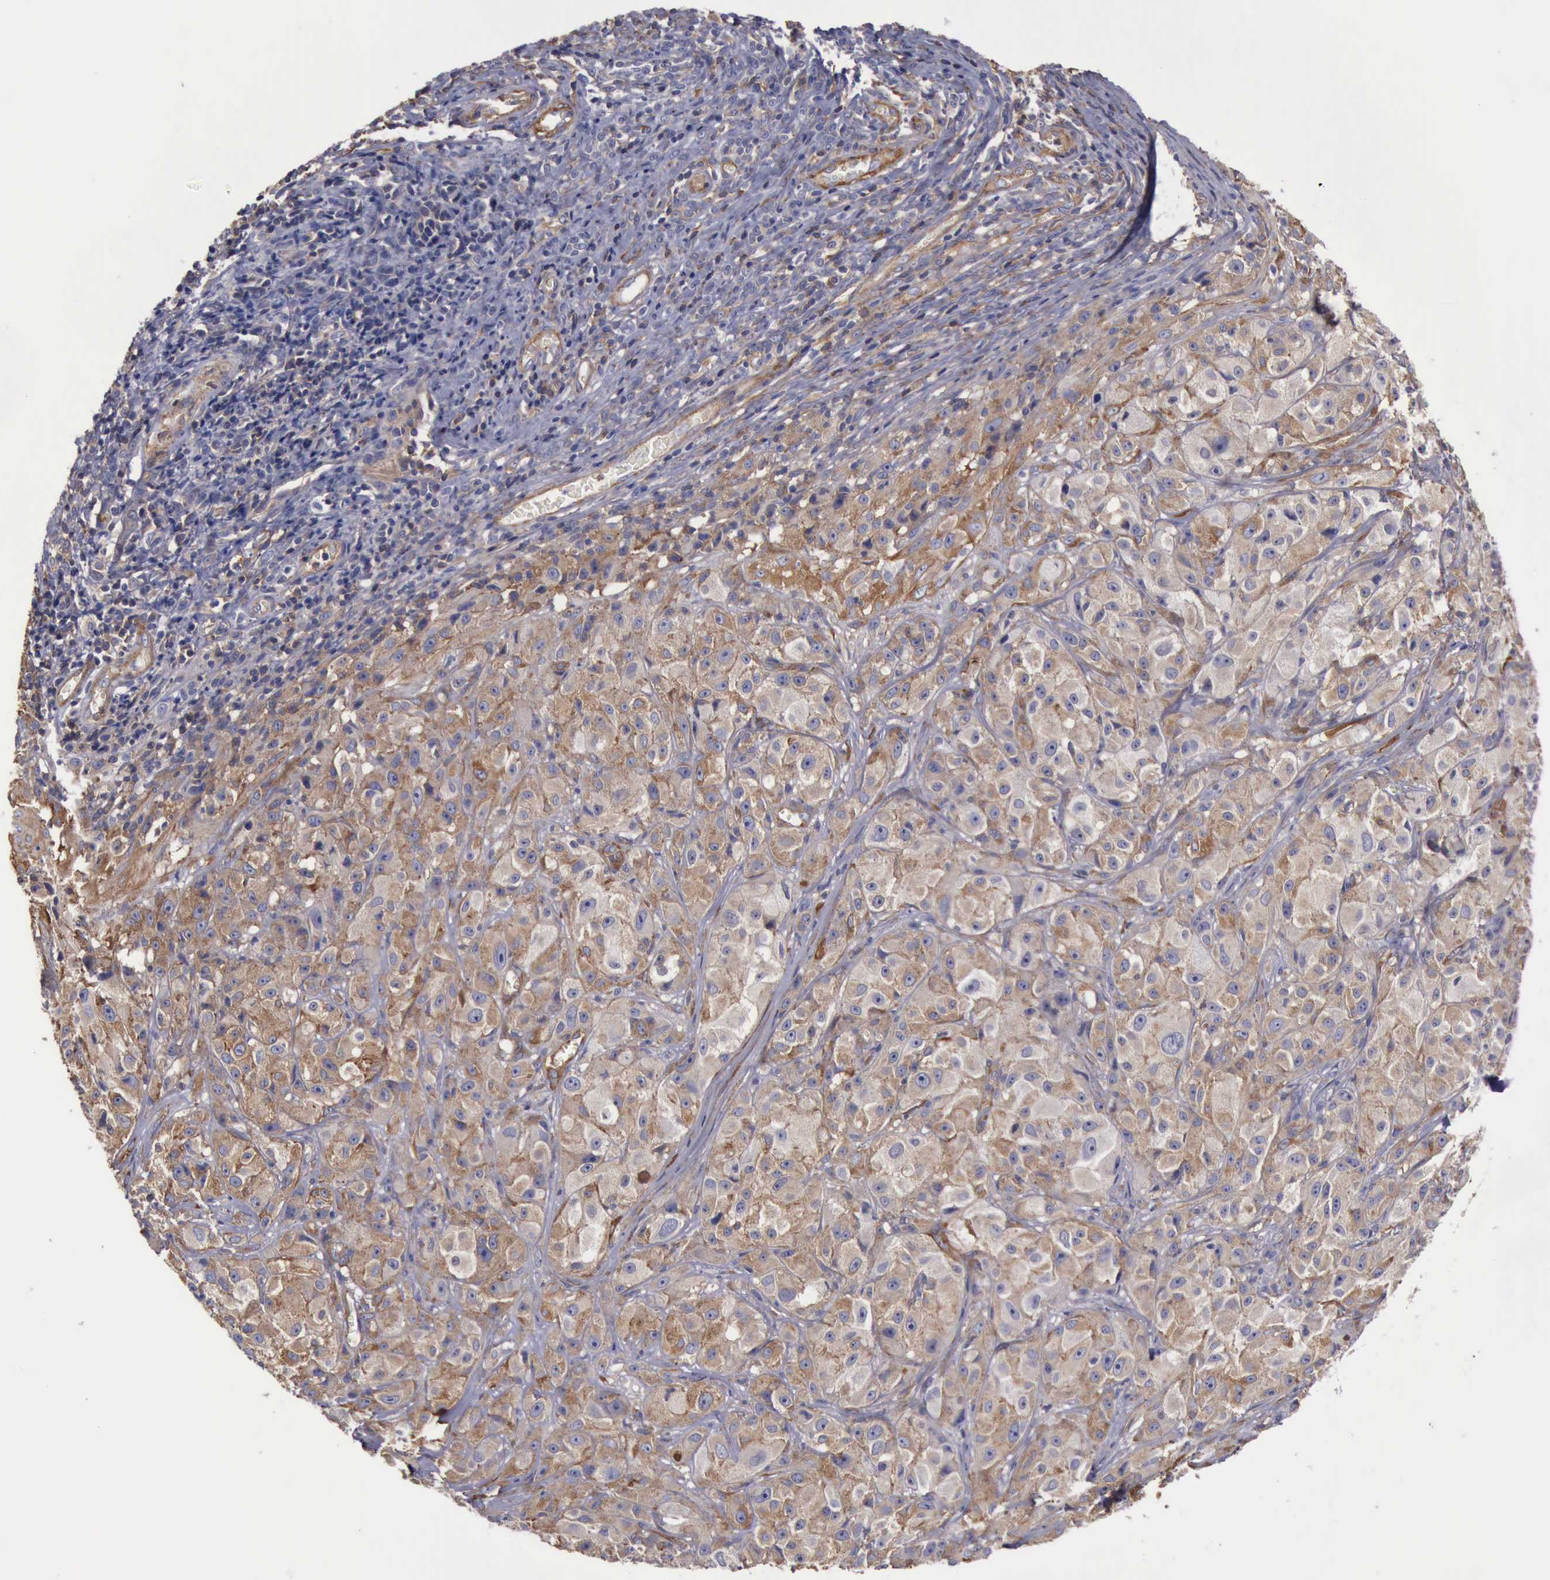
{"staining": {"intensity": "weak", "quantity": ">75%", "location": "cytoplasmic/membranous"}, "tissue": "melanoma", "cell_type": "Tumor cells", "image_type": "cancer", "snomed": [{"axis": "morphology", "description": "Malignant melanoma, NOS"}, {"axis": "topography", "description": "Skin"}], "caption": "Immunohistochemistry (IHC) staining of malignant melanoma, which reveals low levels of weak cytoplasmic/membranous staining in approximately >75% of tumor cells indicating weak cytoplasmic/membranous protein expression. The staining was performed using DAB (3,3'-diaminobenzidine) (brown) for protein detection and nuclei were counterstained in hematoxylin (blue).", "gene": "FLNA", "patient": {"sex": "male", "age": 56}}